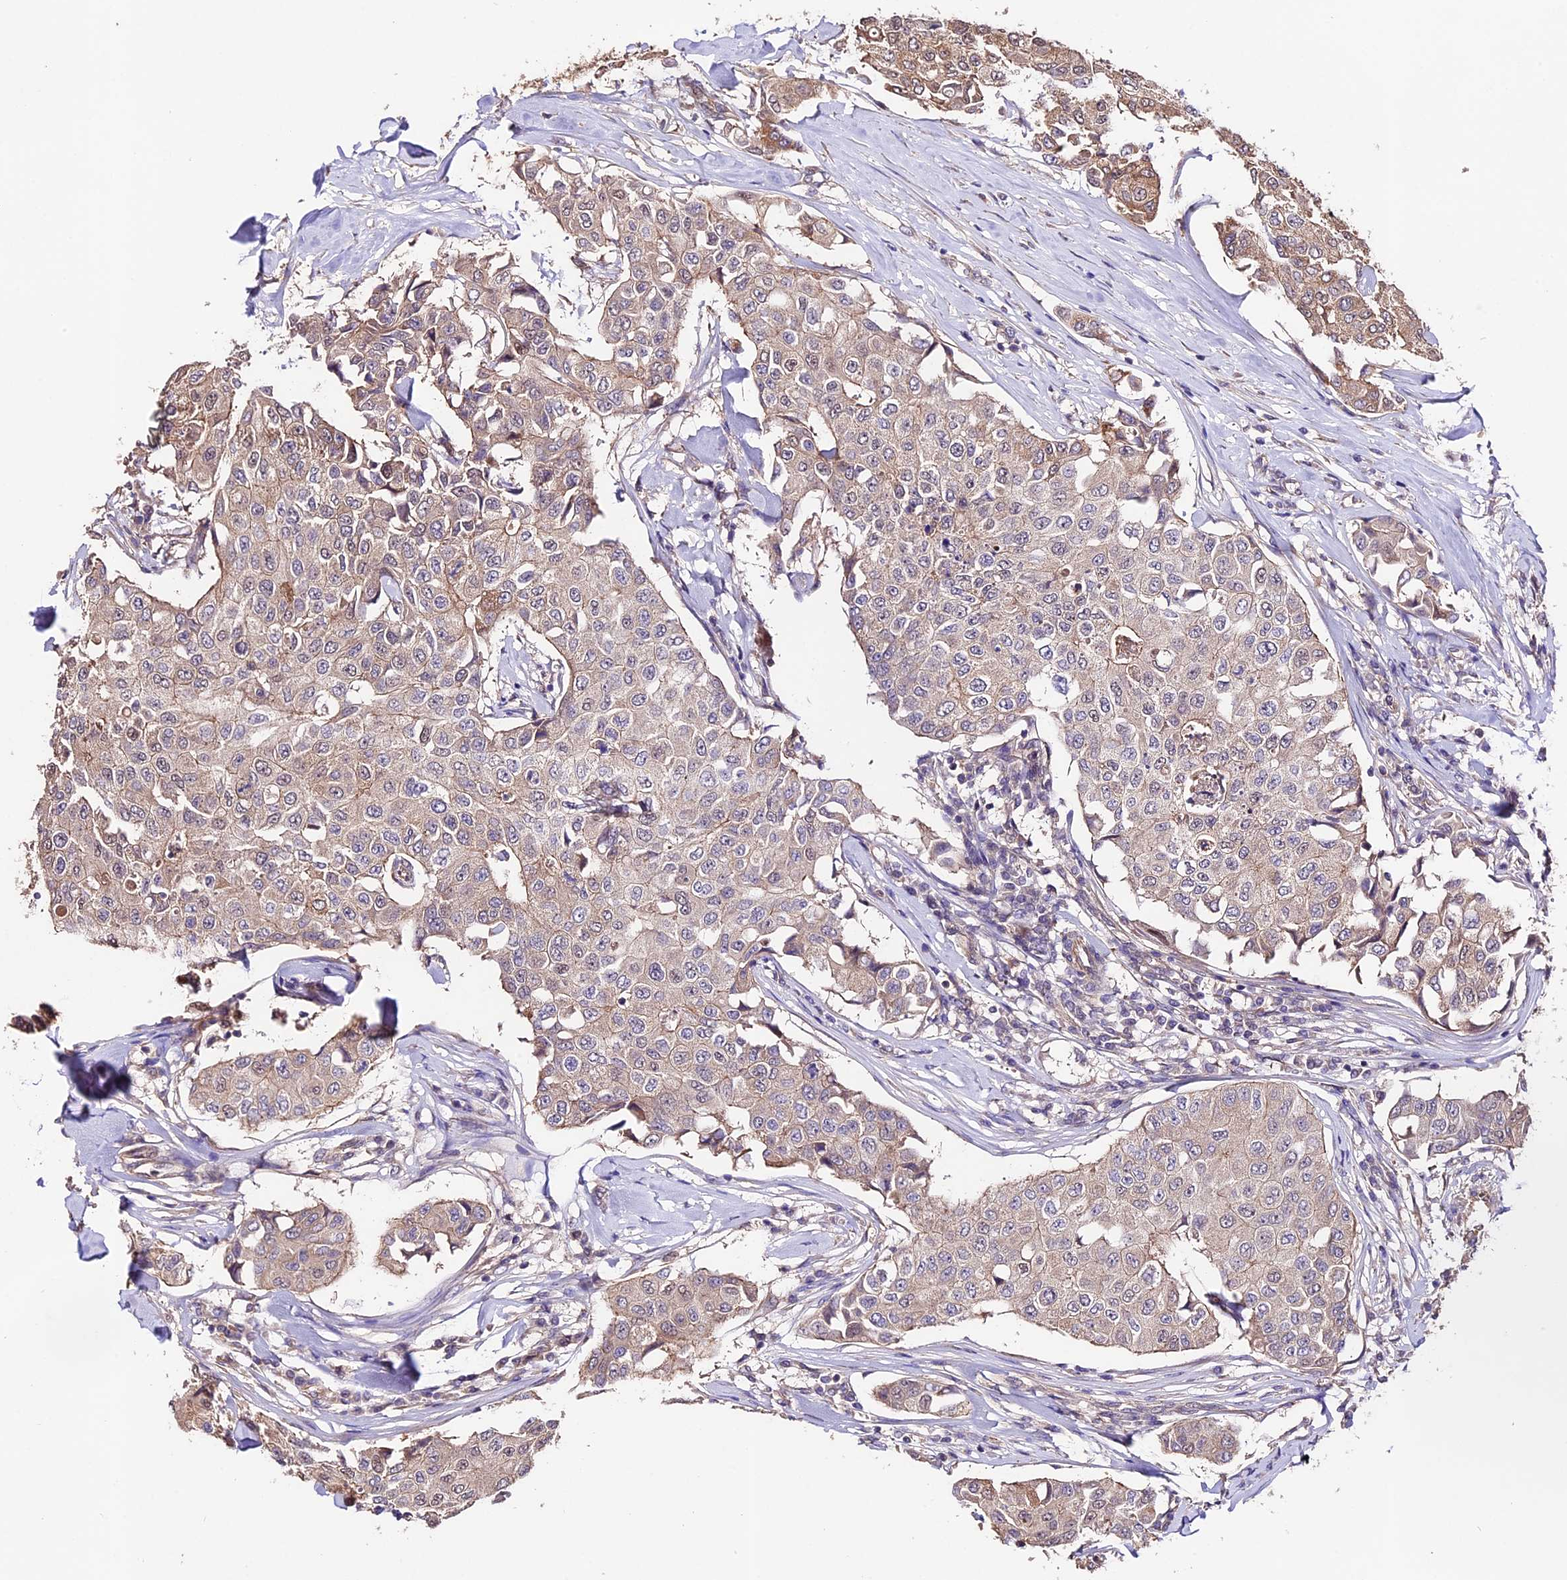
{"staining": {"intensity": "weak", "quantity": "<25%", "location": "cytoplasmic/membranous"}, "tissue": "breast cancer", "cell_type": "Tumor cells", "image_type": "cancer", "snomed": [{"axis": "morphology", "description": "Duct carcinoma"}, {"axis": "topography", "description": "Breast"}], "caption": "Immunohistochemical staining of human infiltrating ductal carcinoma (breast) reveals no significant expression in tumor cells.", "gene": "CES3", "patient": {"sex": "female", "age": 80}}